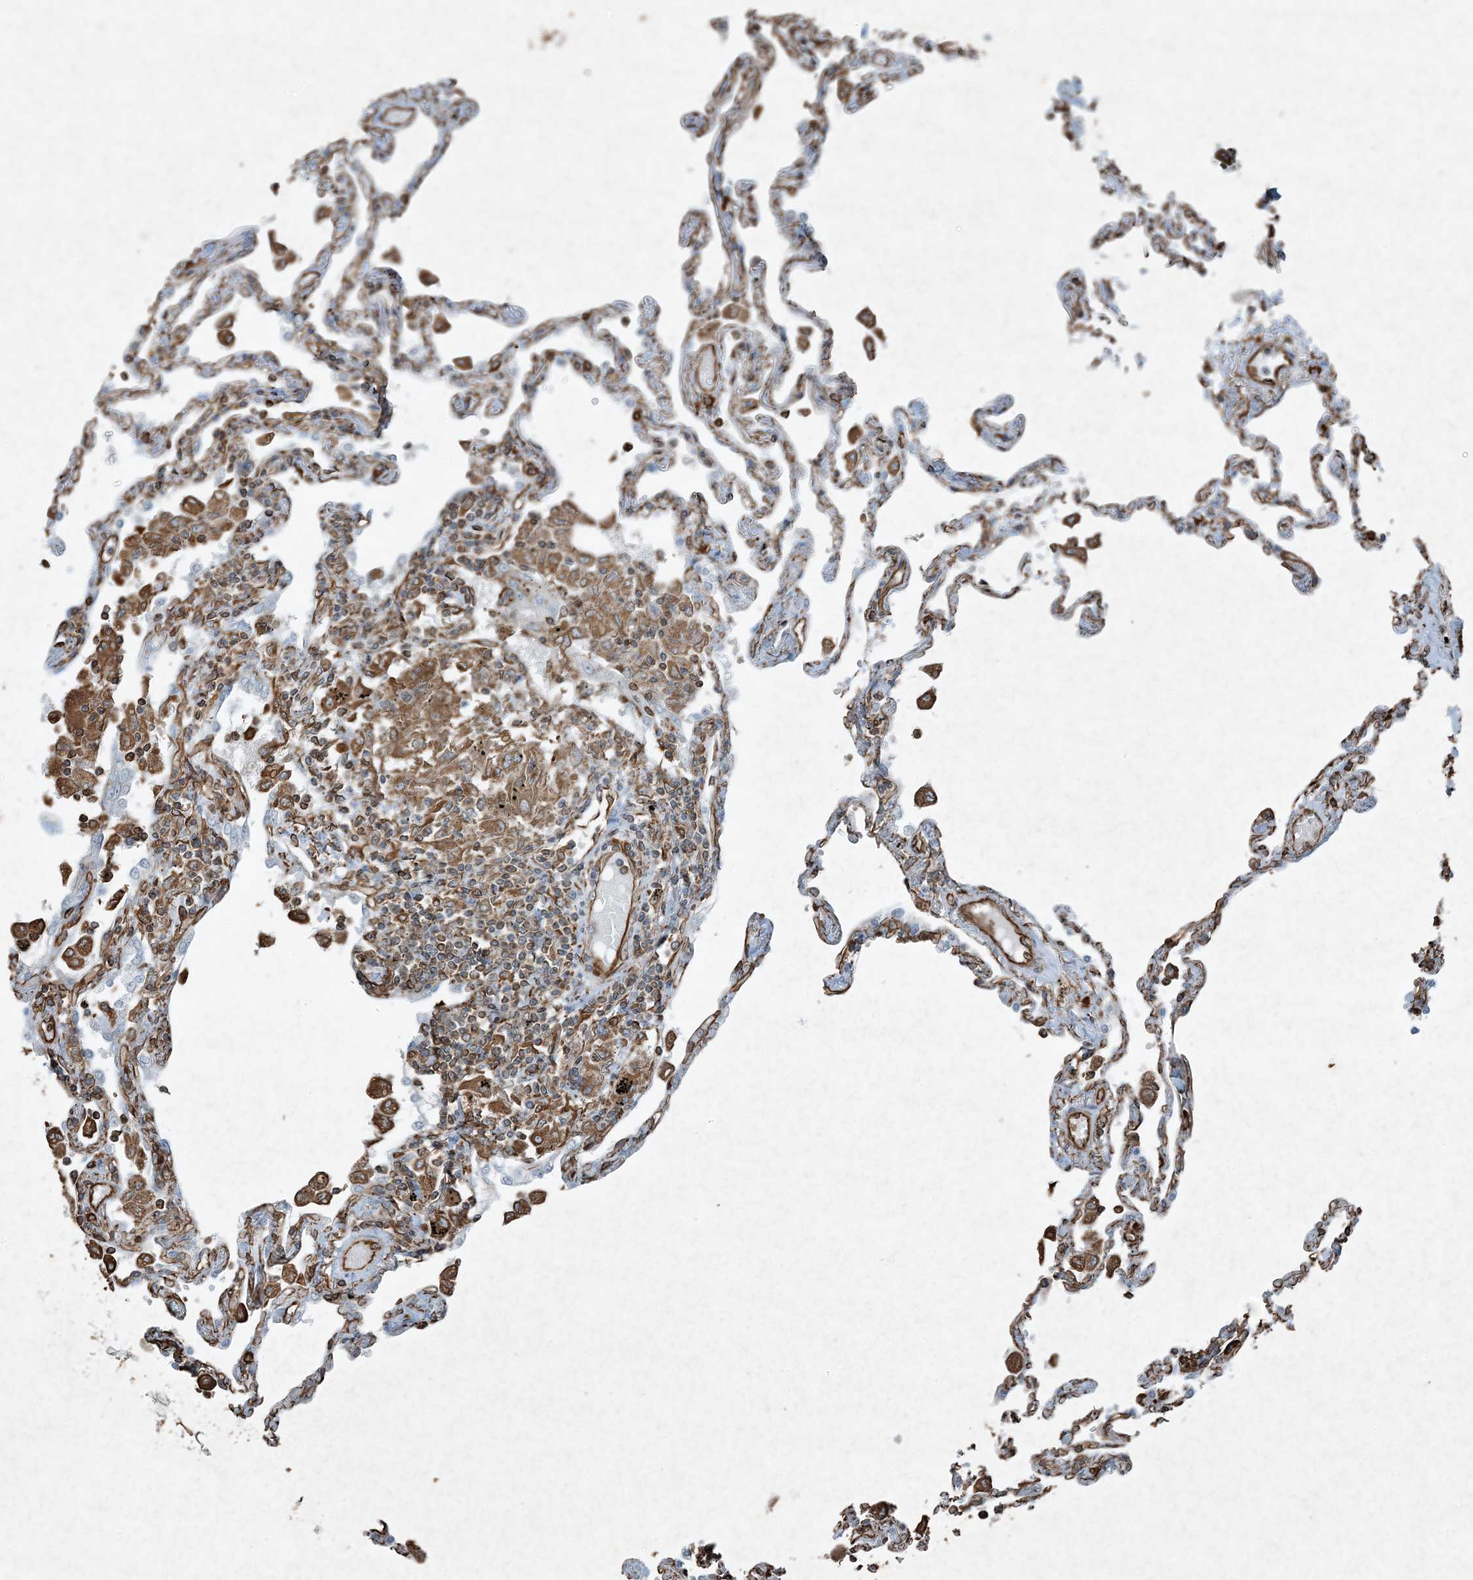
{"staining": {"intensity": "moderate", "quantity": "<25%", "location": "cytoplasmic/membranous"}, "tissue": "lung", "cell_type": "Alveolar cells", "image_type": "normal", "snomed": [{"axis": "morphology", "description": "Normal tissue, NOS"}, {"axis": "topography", "description": "Lung"}], "caption": "Alveolar cells exhibit moderate cytoplasmic/membranous staining in about <25% of cells in unremarkable lung. The staining is performed using DAB (3,3'-diaminobenzidine) brown chromogen to label protein expression. The nuclei are counter-stained blue using hematoxylin.", "gene": "RYK", "patient": {"sex": "female", "age": 67}}